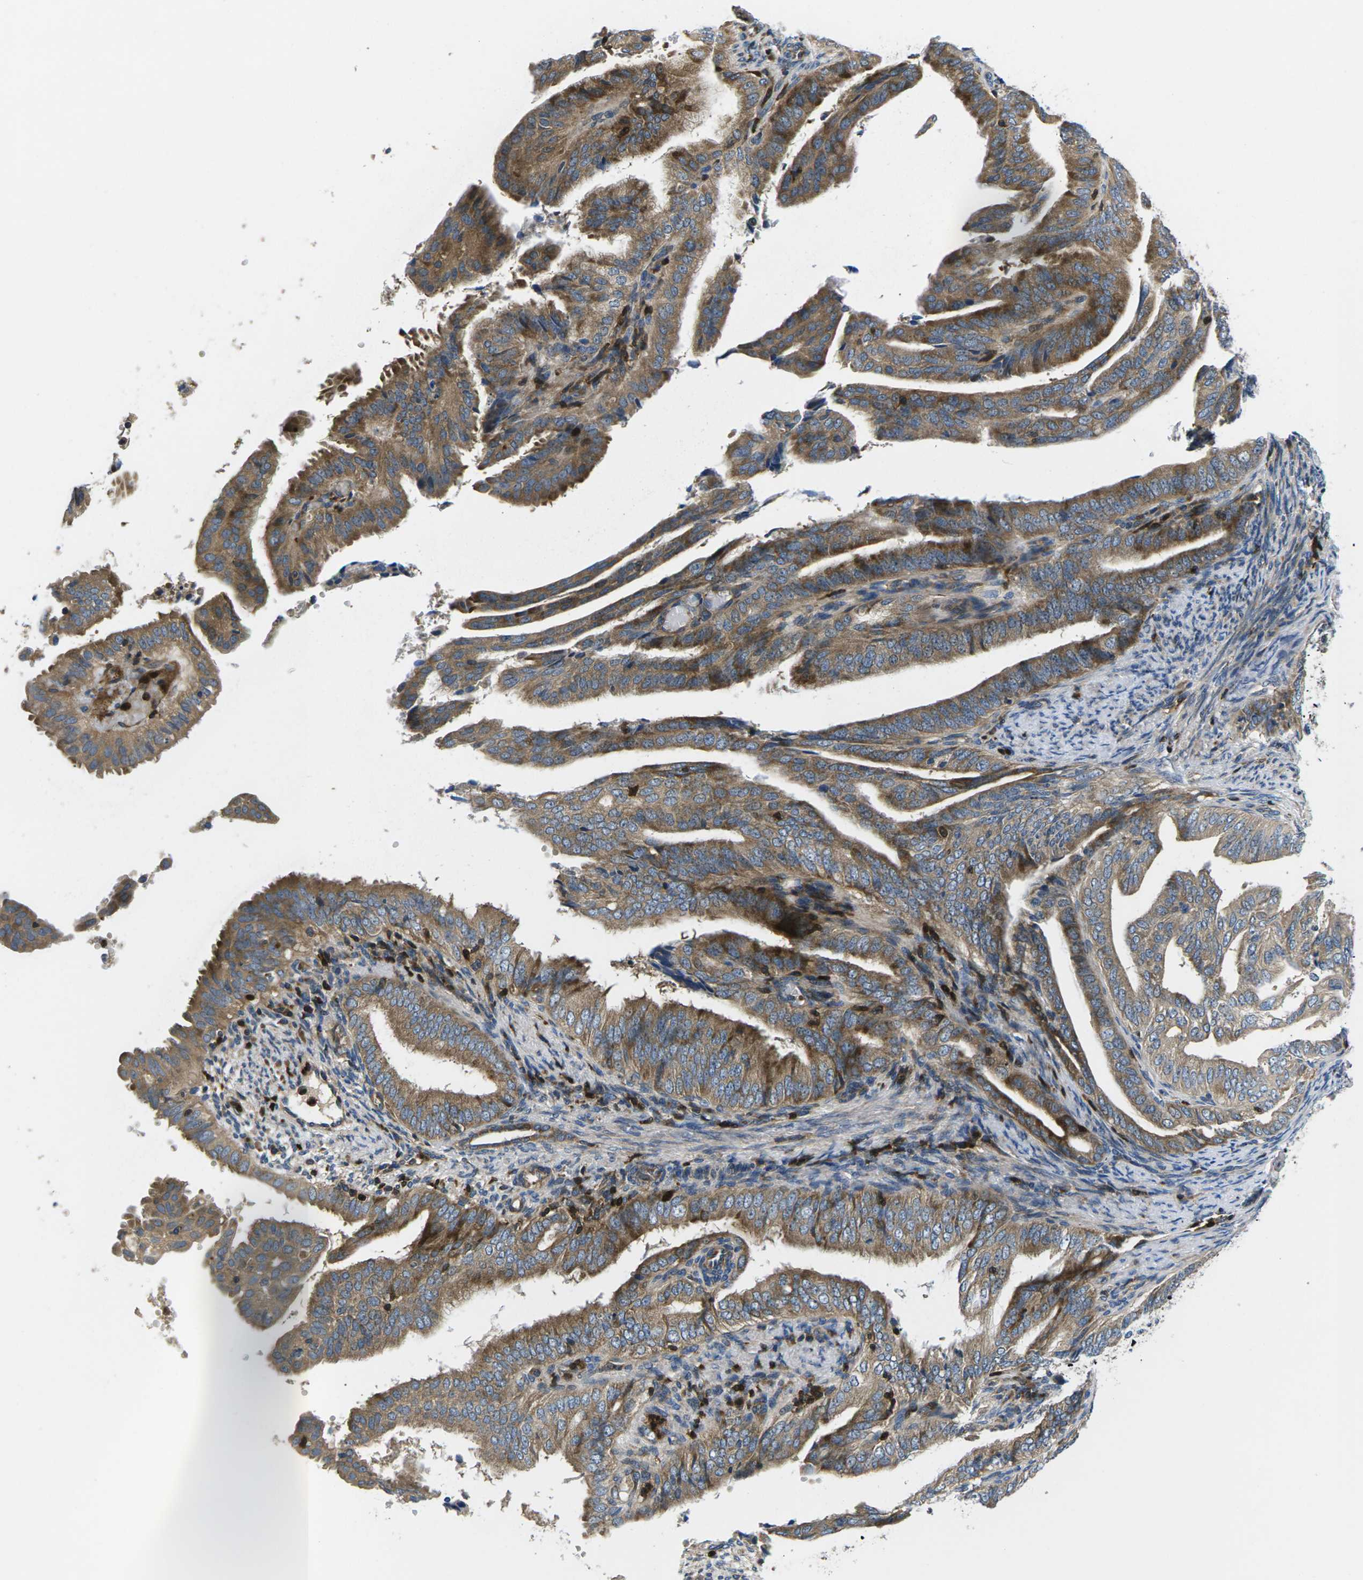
{"staining": {"intensity": "moderate", "quantity": ">75%", "location": "cytoplasmic/membranous"}, "tissue": "endometrial cancer", "cell_type": "Tumor cells", "image_type": "cancer", "snomed": [{"axis": "morphology", "description": "Adenocarcinoma, NOS"}, {"axis": "topography", "description": "Endometrium"}], "caption": "Adenocarcinoma (endometrial) stained for a protein (brown) shows moderate cytoplasmic/membranous positive expression in approximately >75% of tumor cells.", "gene": "PLCE1", "patient": {"sex": "female", "age": 58}}